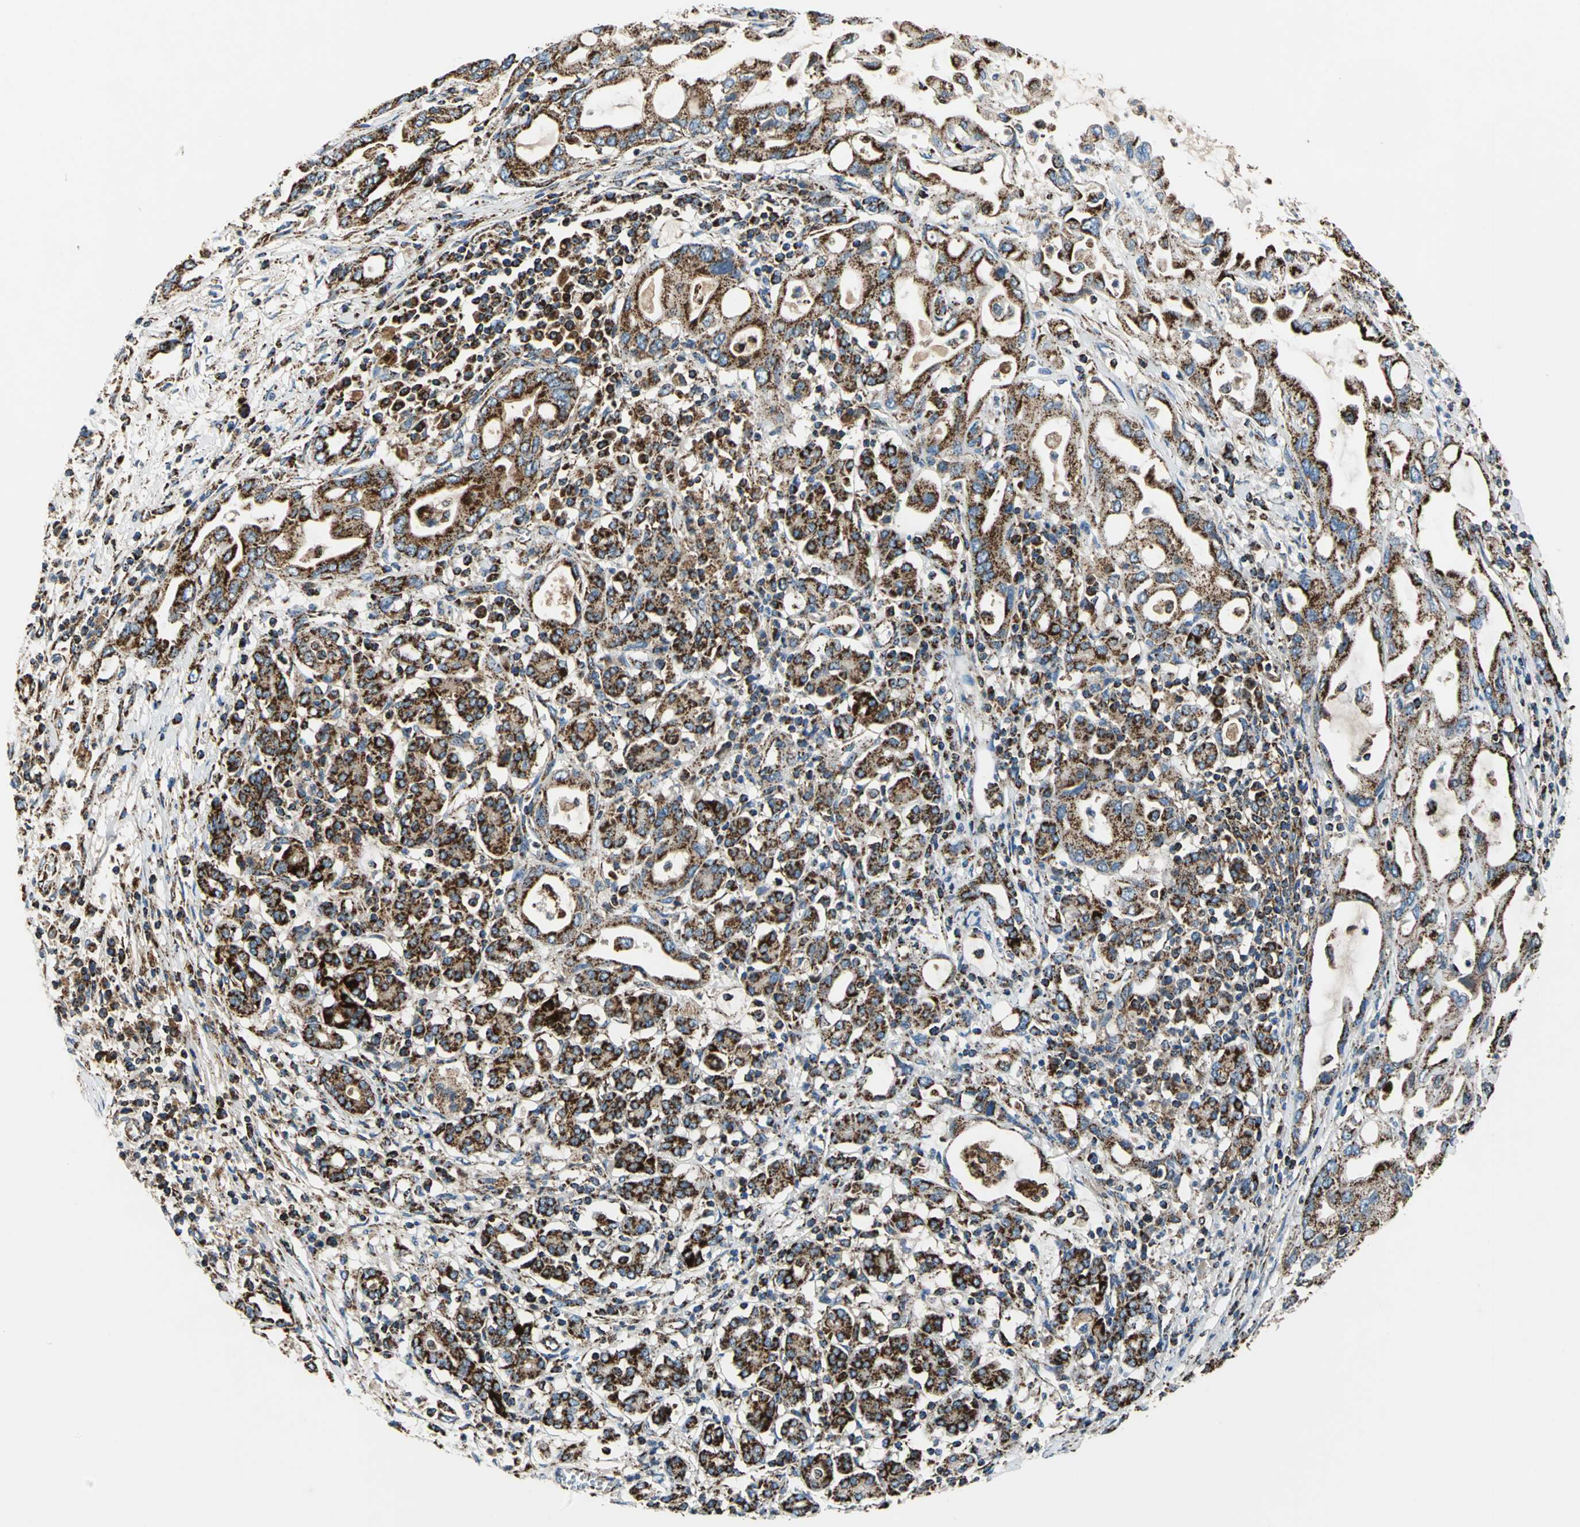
{"staining": {"intensity": "strong", "quantity": ">75%", "location": "cytoplasmic/membranous"}, "tissue": "pancreatic cancer", "cell_type": "Tumor cells", "image_type": "cancer", "snomed": [{"axis": "morphology", "description": "Adenocarcinoma, NOS"}, {"axis": "topography", "description": "Pancreas"}], "caption": "This is an image of immunohistochemistry staining of pancreatic cancer (adenocarcinoma), which shows strong expression in the cytoplasmic/membranous of tumor cells.", "gene": "ECH1", "patient": {"sex": "female", "age": 57}}